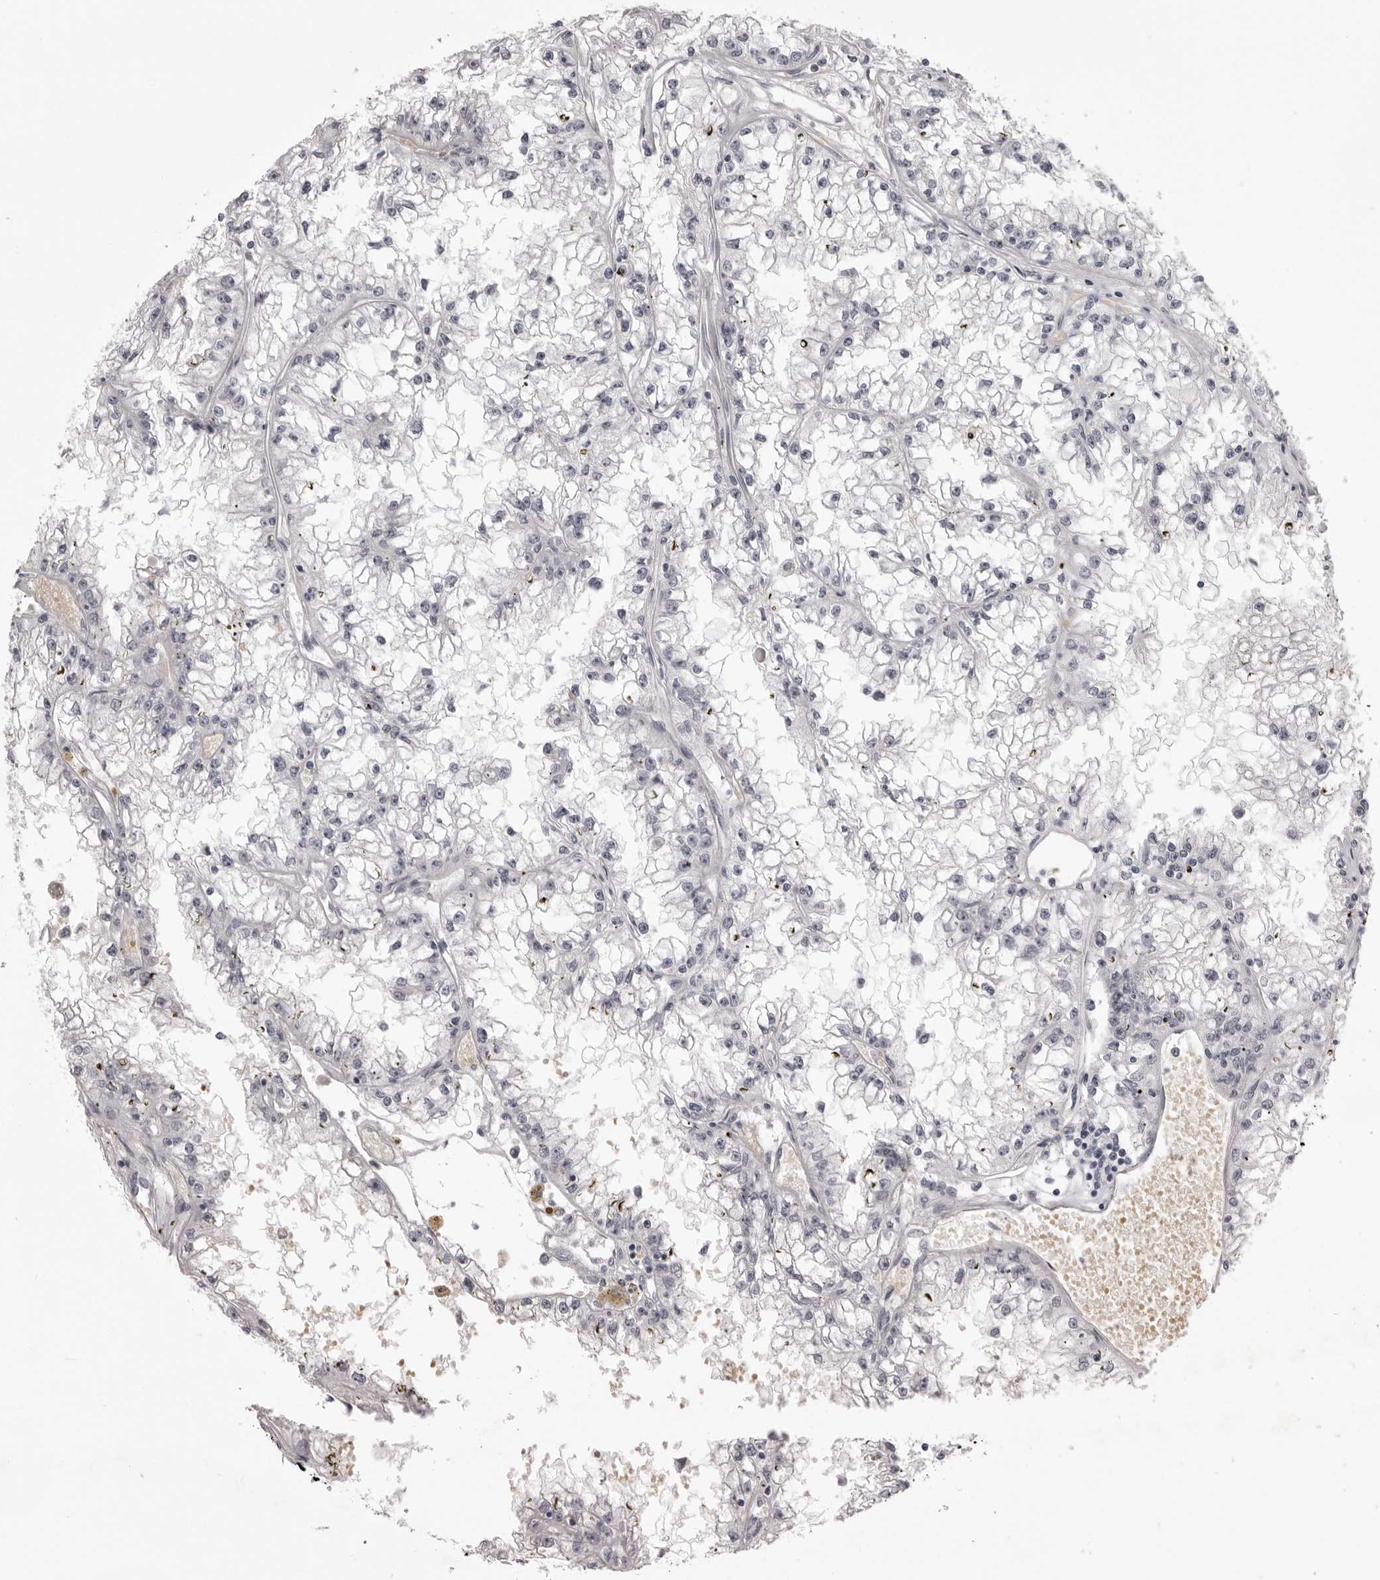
{"staining": {"intensity": "negative", "quantity": "none", "location": "none"}, "tissue": "renal cancer", "cell_type": "Tumor cells", "image_type": "cancer", "snomed": [{"axis": "morphology", "description": "Adenocarcinoma, NOS"}, {"axis": "topography", "description": "Kidney"}], "caption": "This is an immunohistochemistry image of renal cancer (adenocarcinoma). There is no staining in tumor cells.", "gene": "EPHA10", "patient": {"sex": "male", "age": 56}}